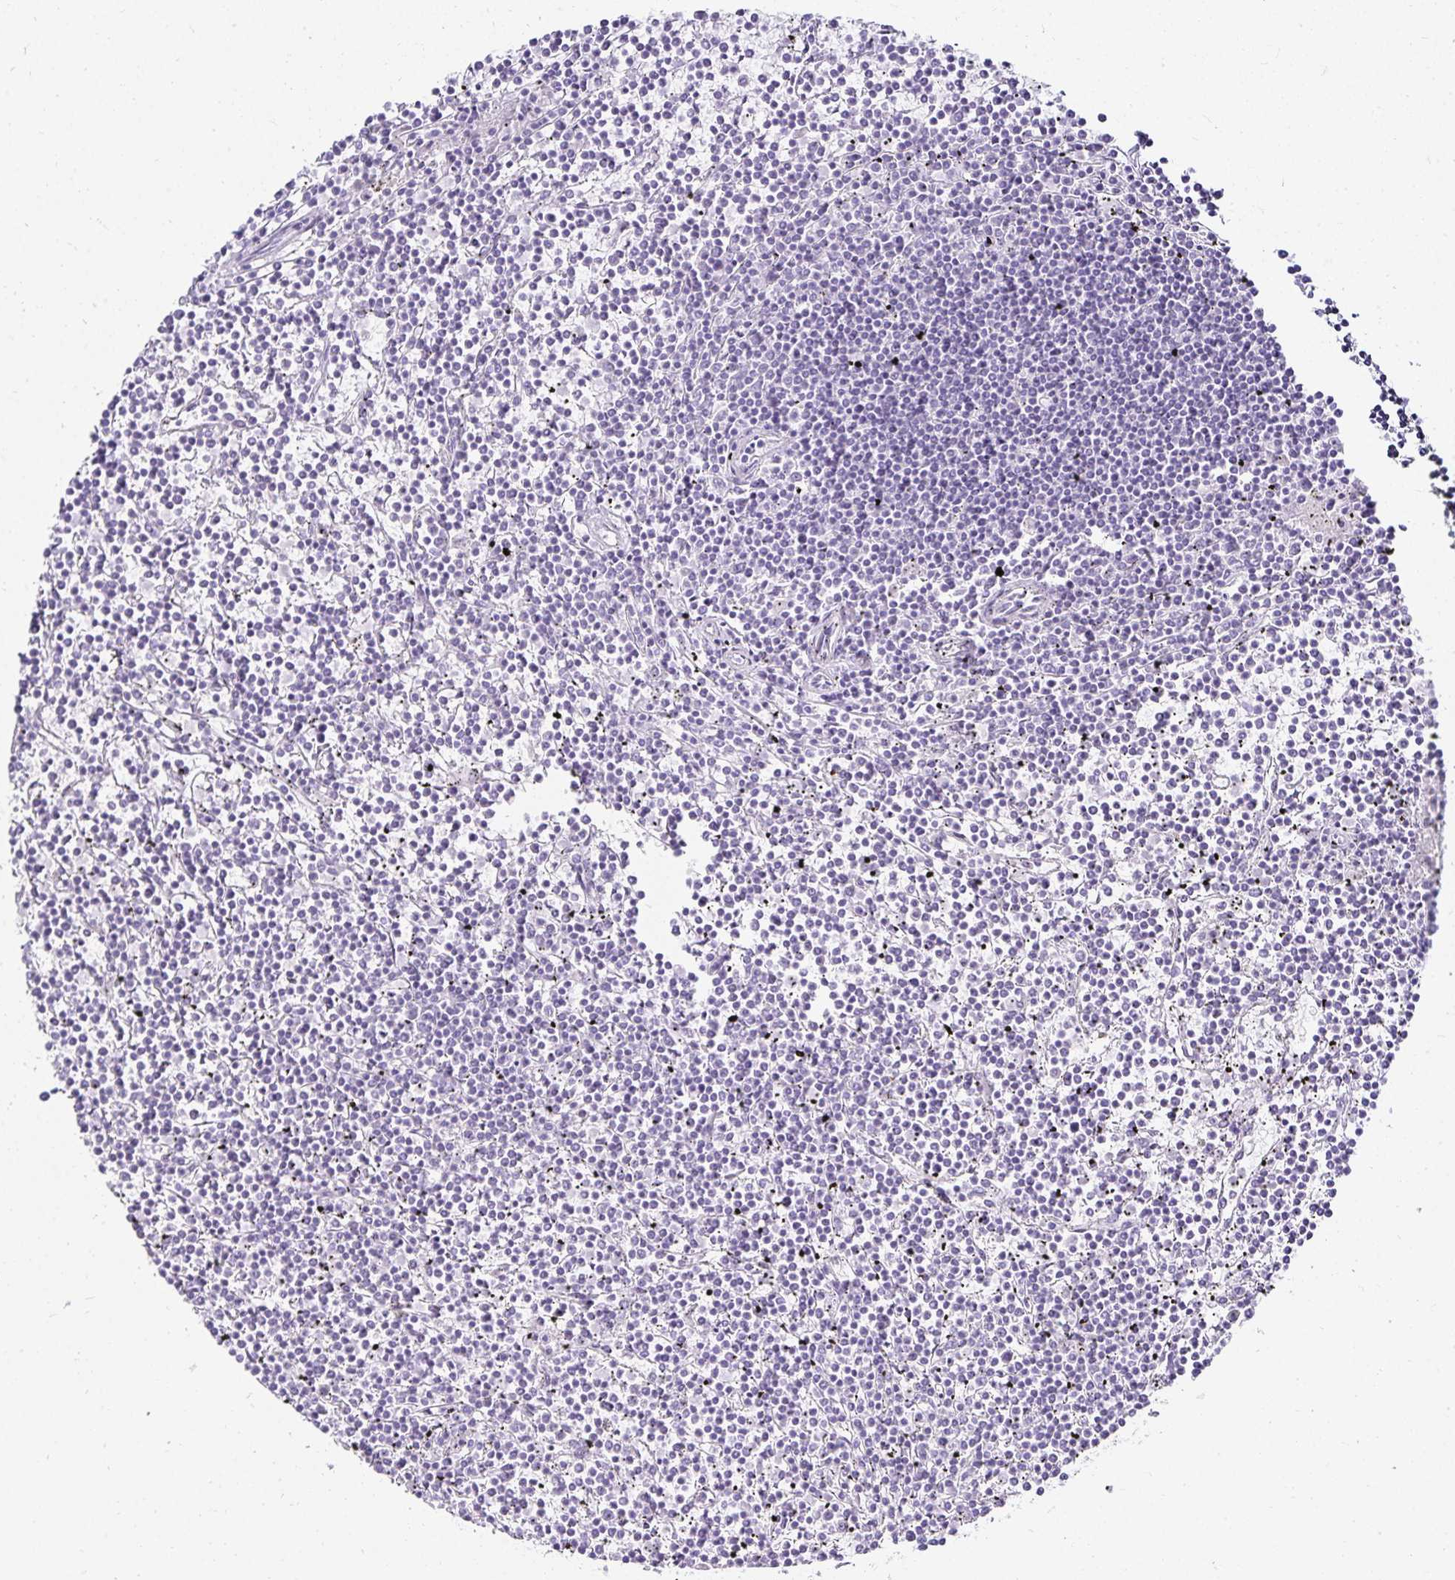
{"staining": {"intensity": "negative", "quantity": "none", "location": "none"}, "tissue": "lymphoma", "cell_type": "Tumor cells", "image_type": "cancer", "snomed": [{"axis": "morphology", "description": "Malignant lymphoma, non-Hodgkin's type, Low grade"}, {"axis": "topography", "description": "Spleen"}], "caption": "Immunohistochemistry image of malignant lymphoma, non-Hodgkin's type (low-grade) stained for a protein (brown), which reveals no positivity in tumor cells.", "gene": "GP2", "patient": {"sex": "female", "age": 19}}